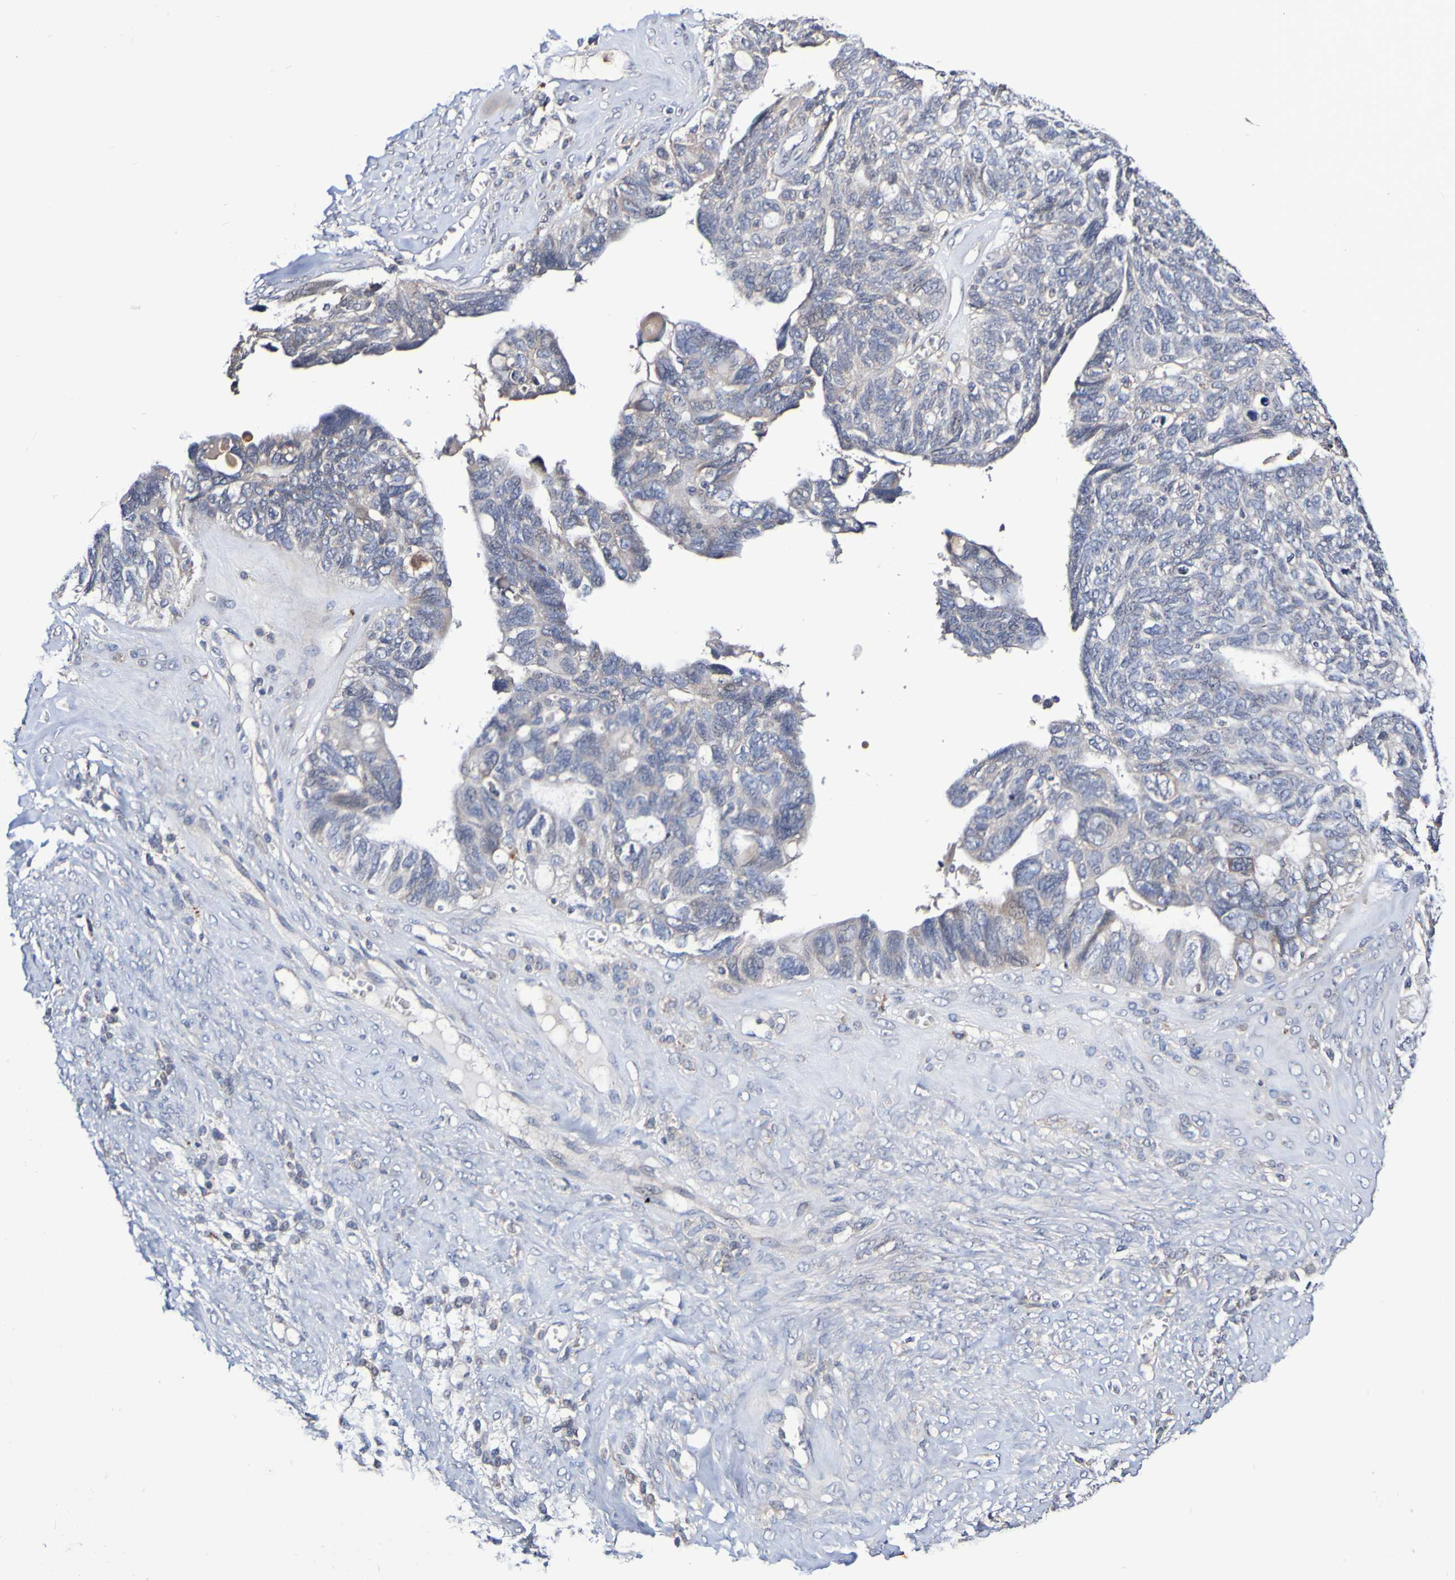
{"staining": {"intensity": "weak", "quantity": "<25%", "location": "cytoplasmic/membranous"}, "tissue": "ovarian cancer", "cell_type": "Tumor cells", "image_type": "cancer", "snomed": [{"axis": "morphology", "description": "Cystadenocarcinoma, serous, NOS"}, {"axis": "topography", "description": "Ovary"}], "caption": "IHC of human ovarian cancer (serous cystadenocarcinoma) demonstrates no staining in tumor cells. The staining was performed using DAB to visualize the protein expression in brown, while the nuclei were stained in blue with hematoxylin (Magnification: 20x).", "gene": "PTP4A2", "patient": {"sex": "female", "age": 79}}